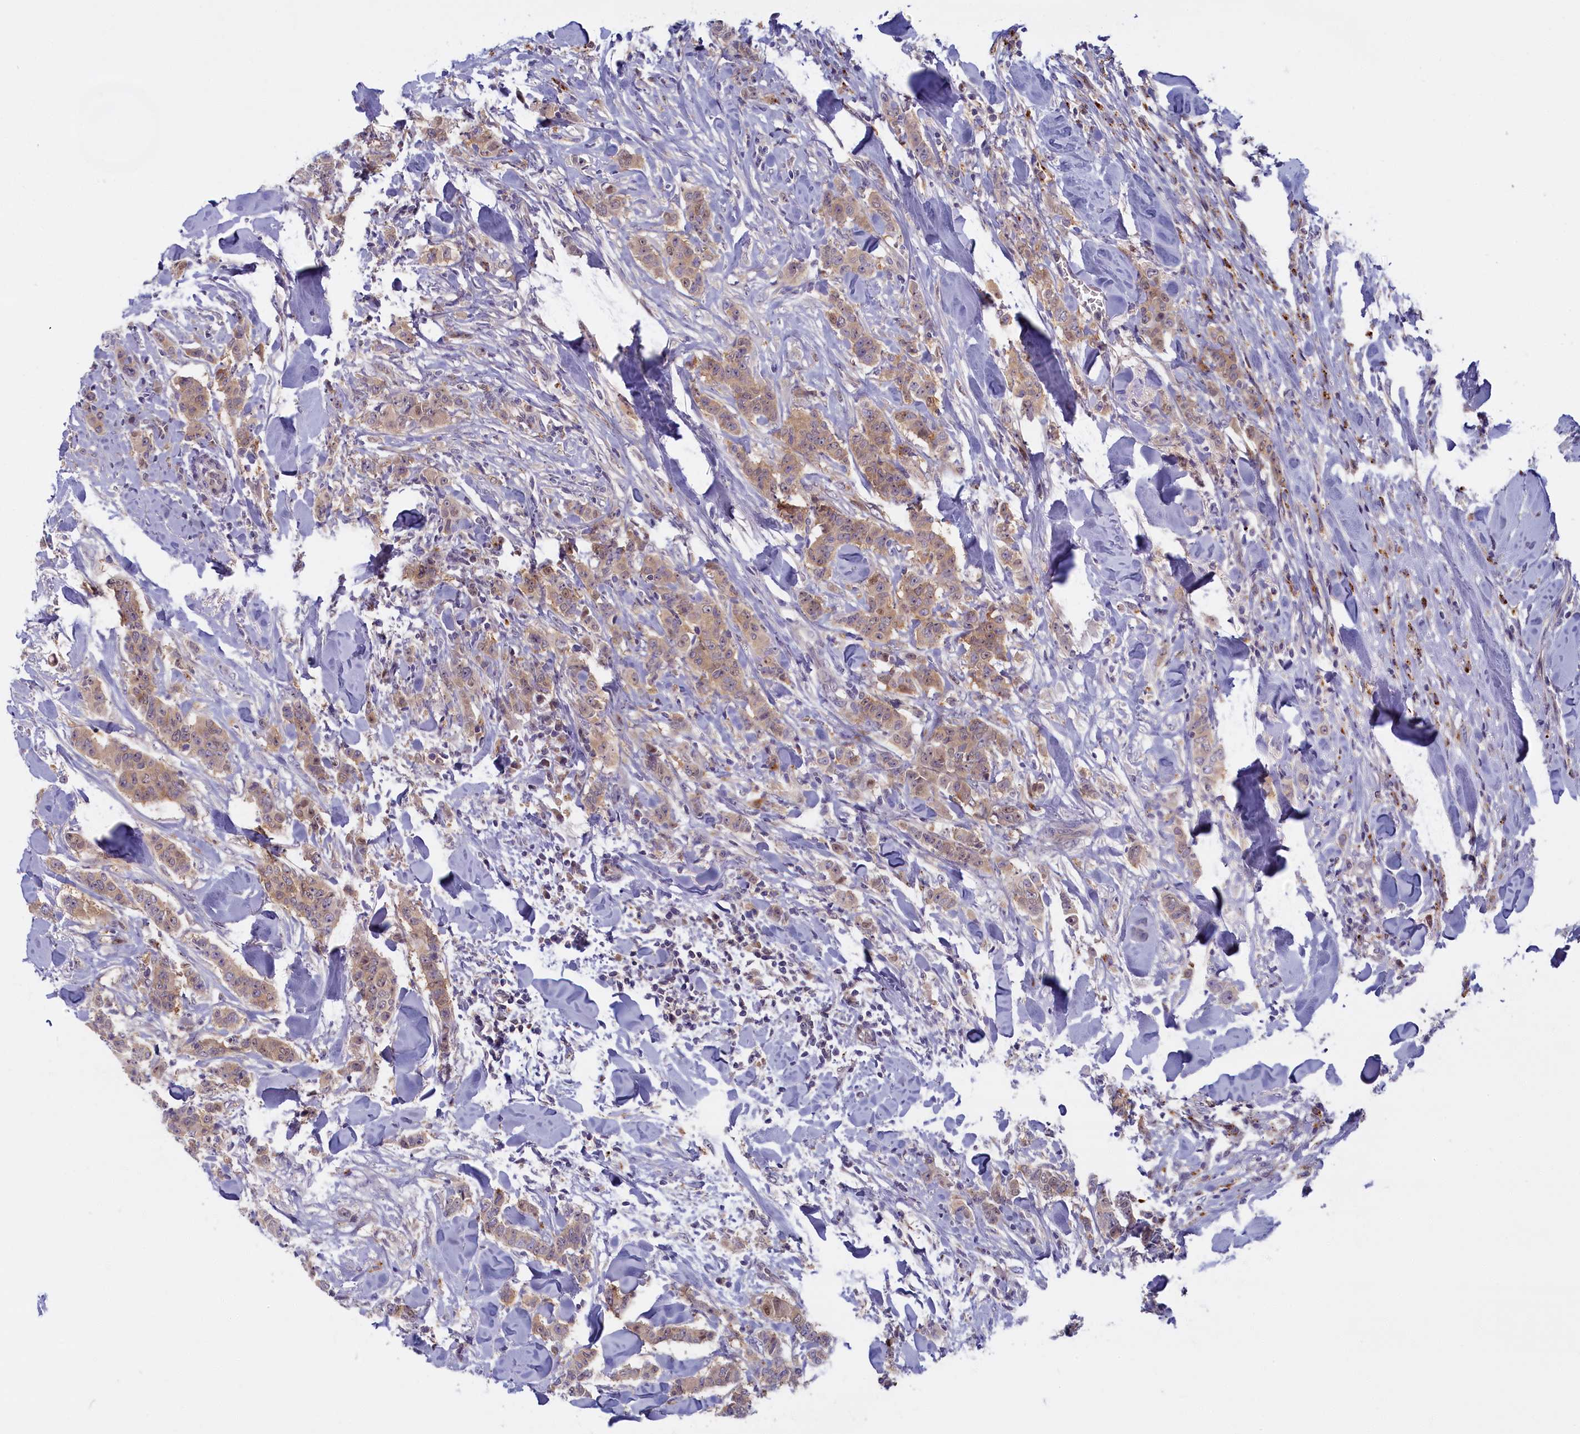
{"staining": {"intensity": "weak", "quantity": ">75%", "location": "cytoplasmic/membranous,nuclear"}, "tissue": "breast cancer", "cell_type": "Tumor cells", "image_type": "cancer", "snomed": [{"axis": "morphology", "description": "Duct carcinoma"}, {"axis": "topography", "description": "Breast"}], "caption": "An immunohistochemistry (IHC) image of neoplastic tissue is shown. Protein staining in brown labels weak cytoplasmic/membranous and nuclear positivity in breast infiltrating ductal carcinoma within tumor cells.", "gene": "FCSK", "patient": {"sex": "female", "age": 40}}